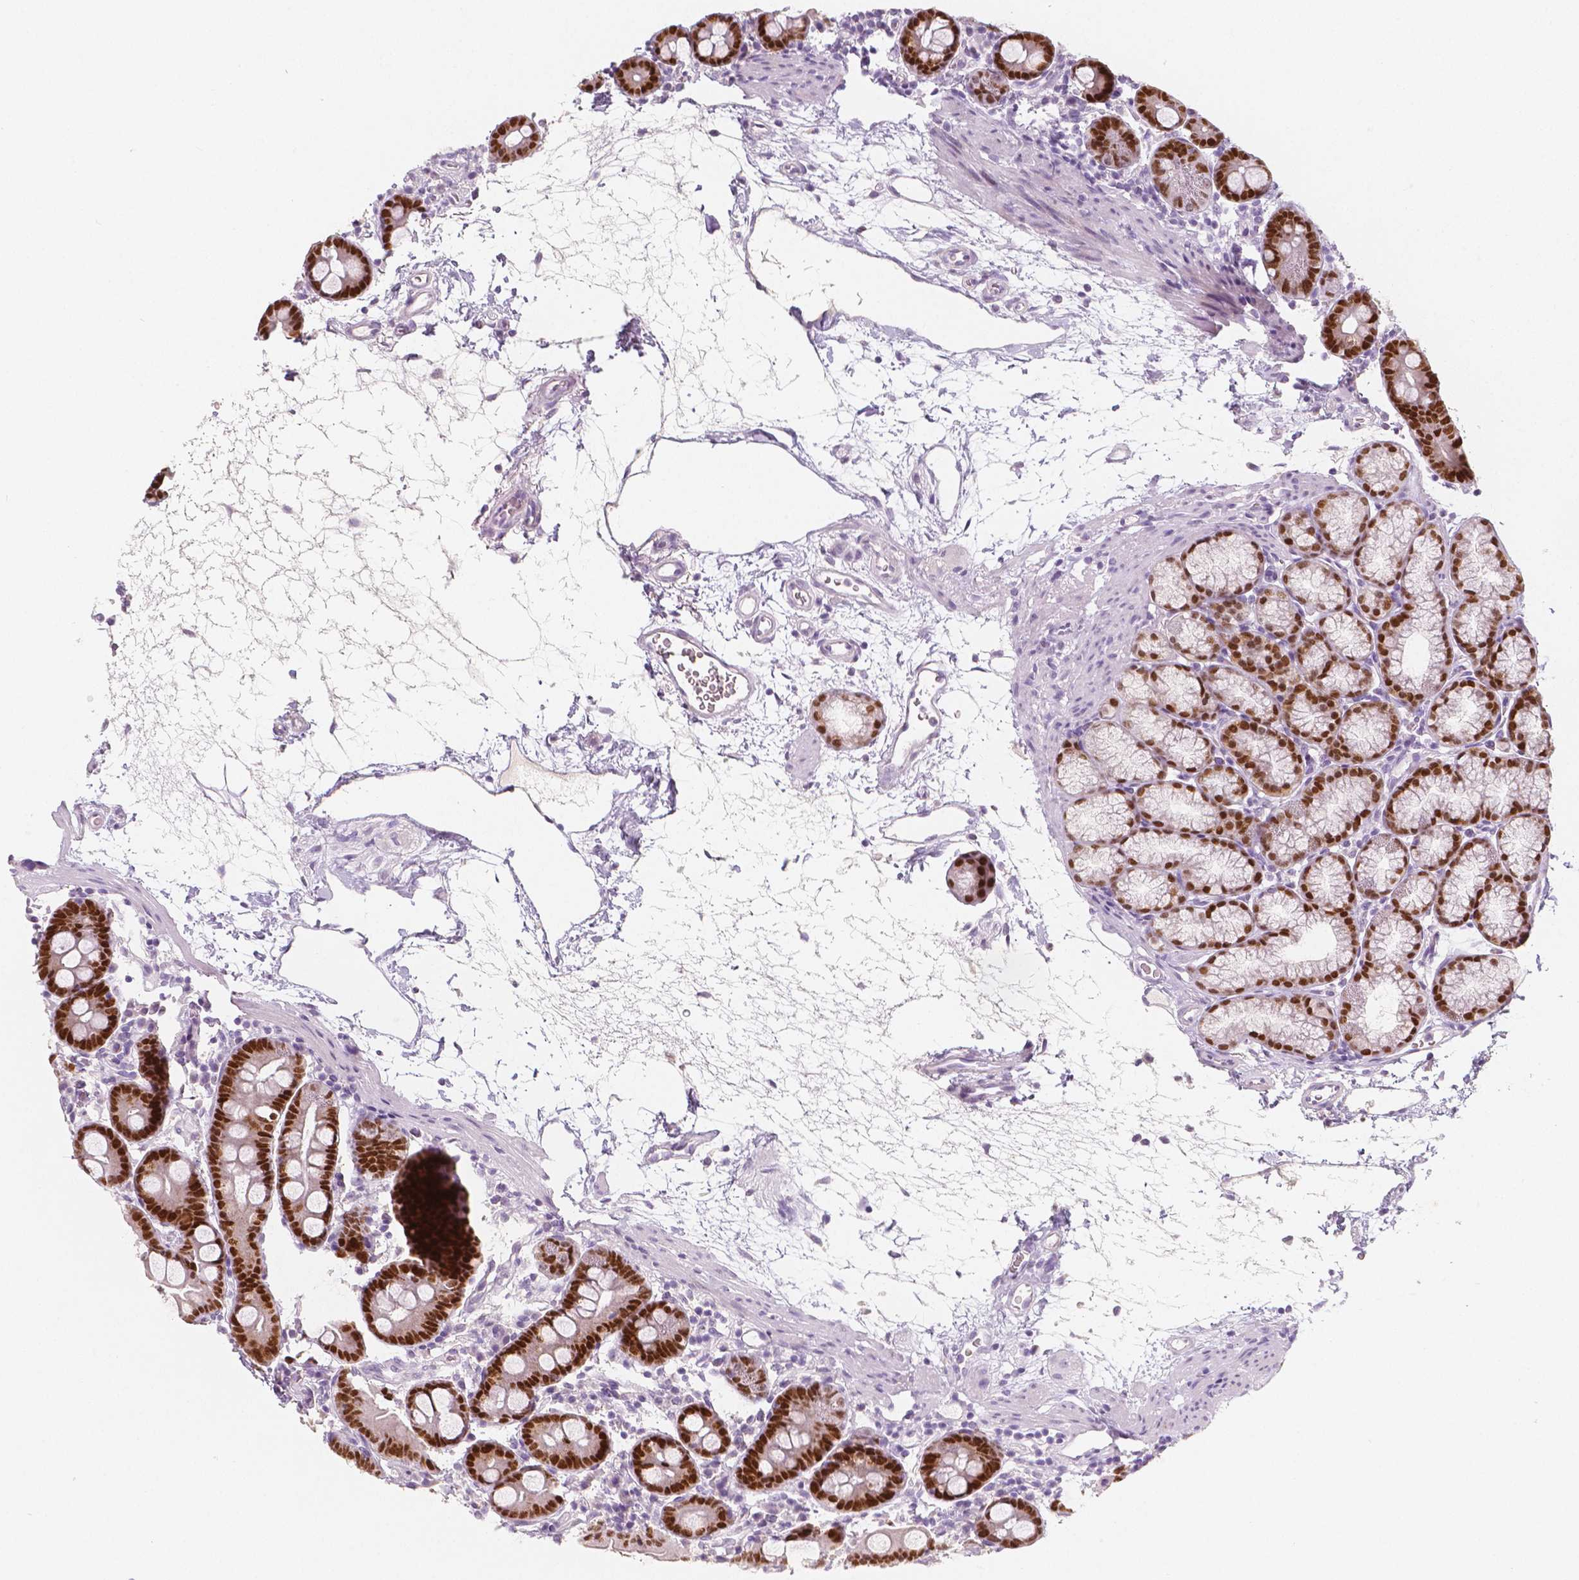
{"staining": {"intensity": "strong", "quantity": ">75%", "location": "nuclear"}, "tissue": "duodenum", "cell_type": "Glandular cells", "image_type": "normal", "snomed": [{"axis": "morphology", "description": "Normal tissue, NOS"}, {"axis": "topography", "description": "Pancreas"}, {"axis": "topography", "description": "Duodenum"}], "caption": "This image shows IHC staining of benign duodenum, with high strong nuclear staining in about >75% of glandular cells.", "gene": "HNF1B", "patient": {"sex": "male", "age": 59}}